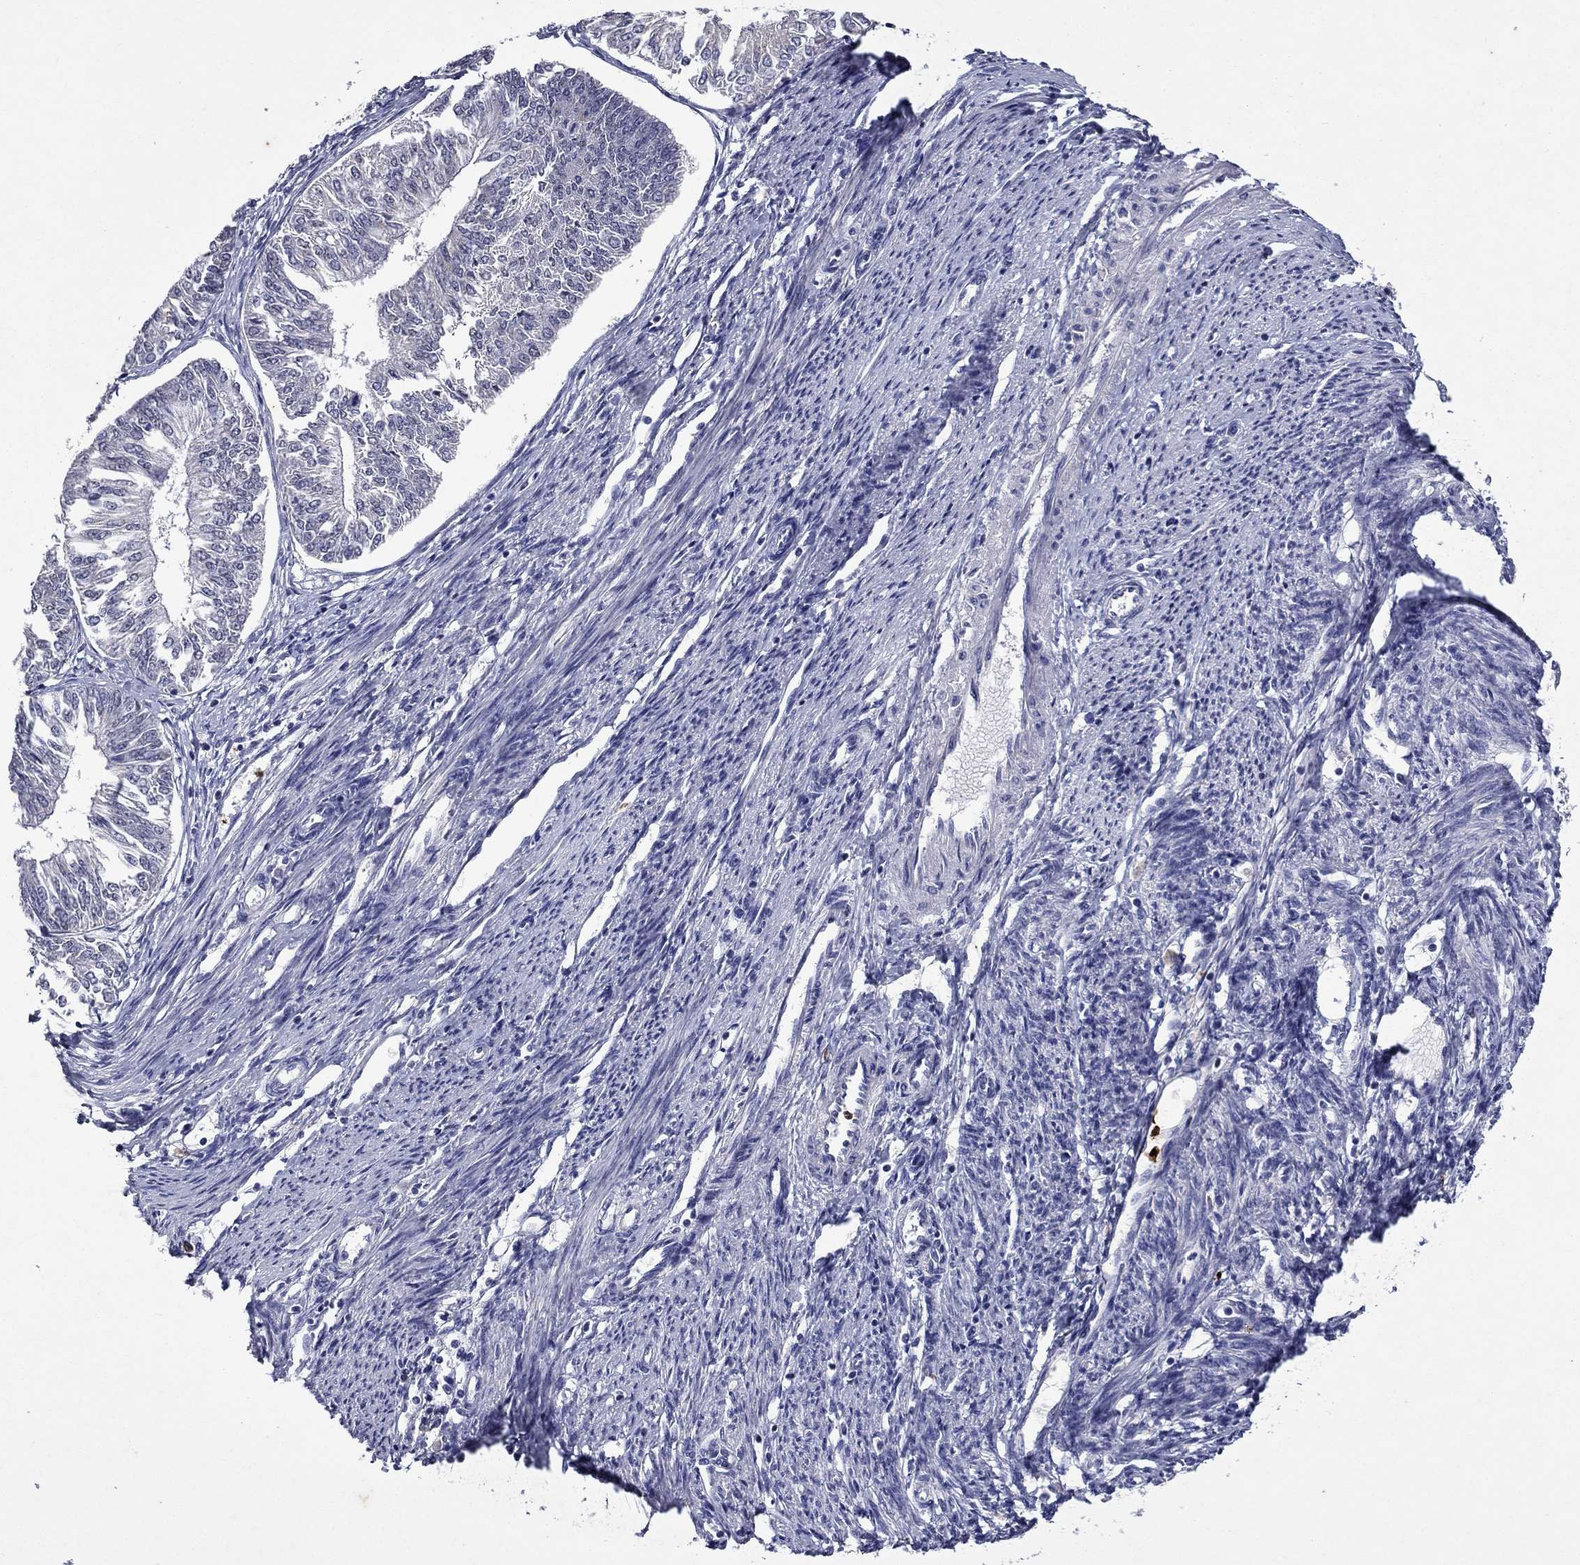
{"staining": {"intensity": "negative", "quantity": "none", "location": "none"}, "tissue": "endometrial cancer", "cell_type": "Tumor cells", "image_type": "cancer", "snomed": [{"axis": "morphology", "description": "Adenocarcinoma, NOS"}, {"axis": "topography", "description": "Endometrium"}], "caption": "Immunohistochemistry (IHC) of human adenocarcinoma (endometrial) shows no staining in tumor cells.", "gene": "IRF5", "patient": {"sex": "female", "age": 58}}